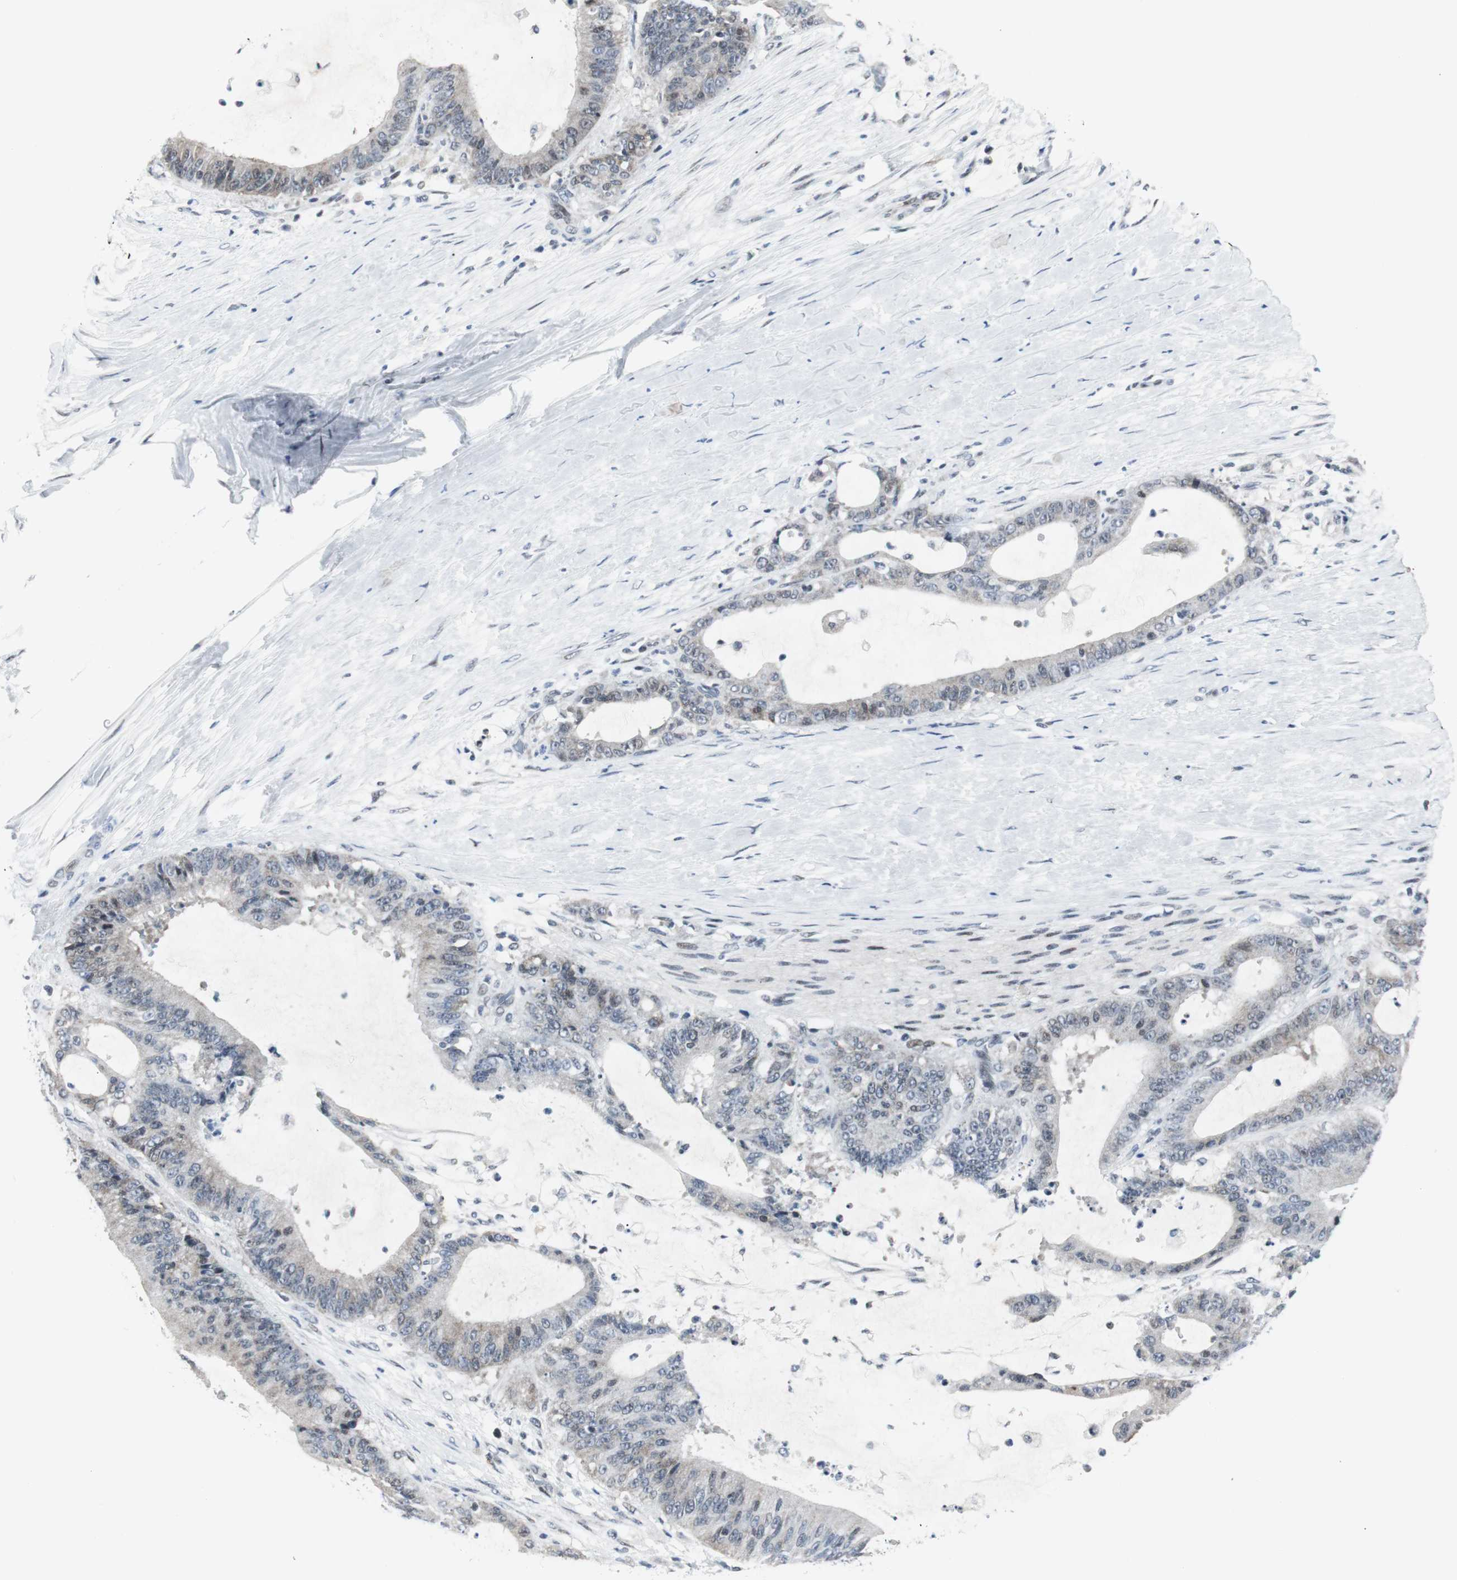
{"staining": {"intensity": "weak", "quantity": "25%-75%", "location": "cytoplasmic/membranous,nuclear"}, "tissue": "liver cancer", "cell_type": "Tumor cells", "image_type": "cancer", "snomed": [{"axis": "morphology", "description": "Cholangiocarcinoma"}, {"axis": "topography", "description": "Liver"}], "caption": "Tumor cells demonstrate low levels of weak cytoplasmic/membranous and nuclear staining in approximately 25%-75% of cells in human liver cancer. Nuclei are stained in blue.", "gene": "MTA1", "patient": {"sex": "female", "age": 73}}